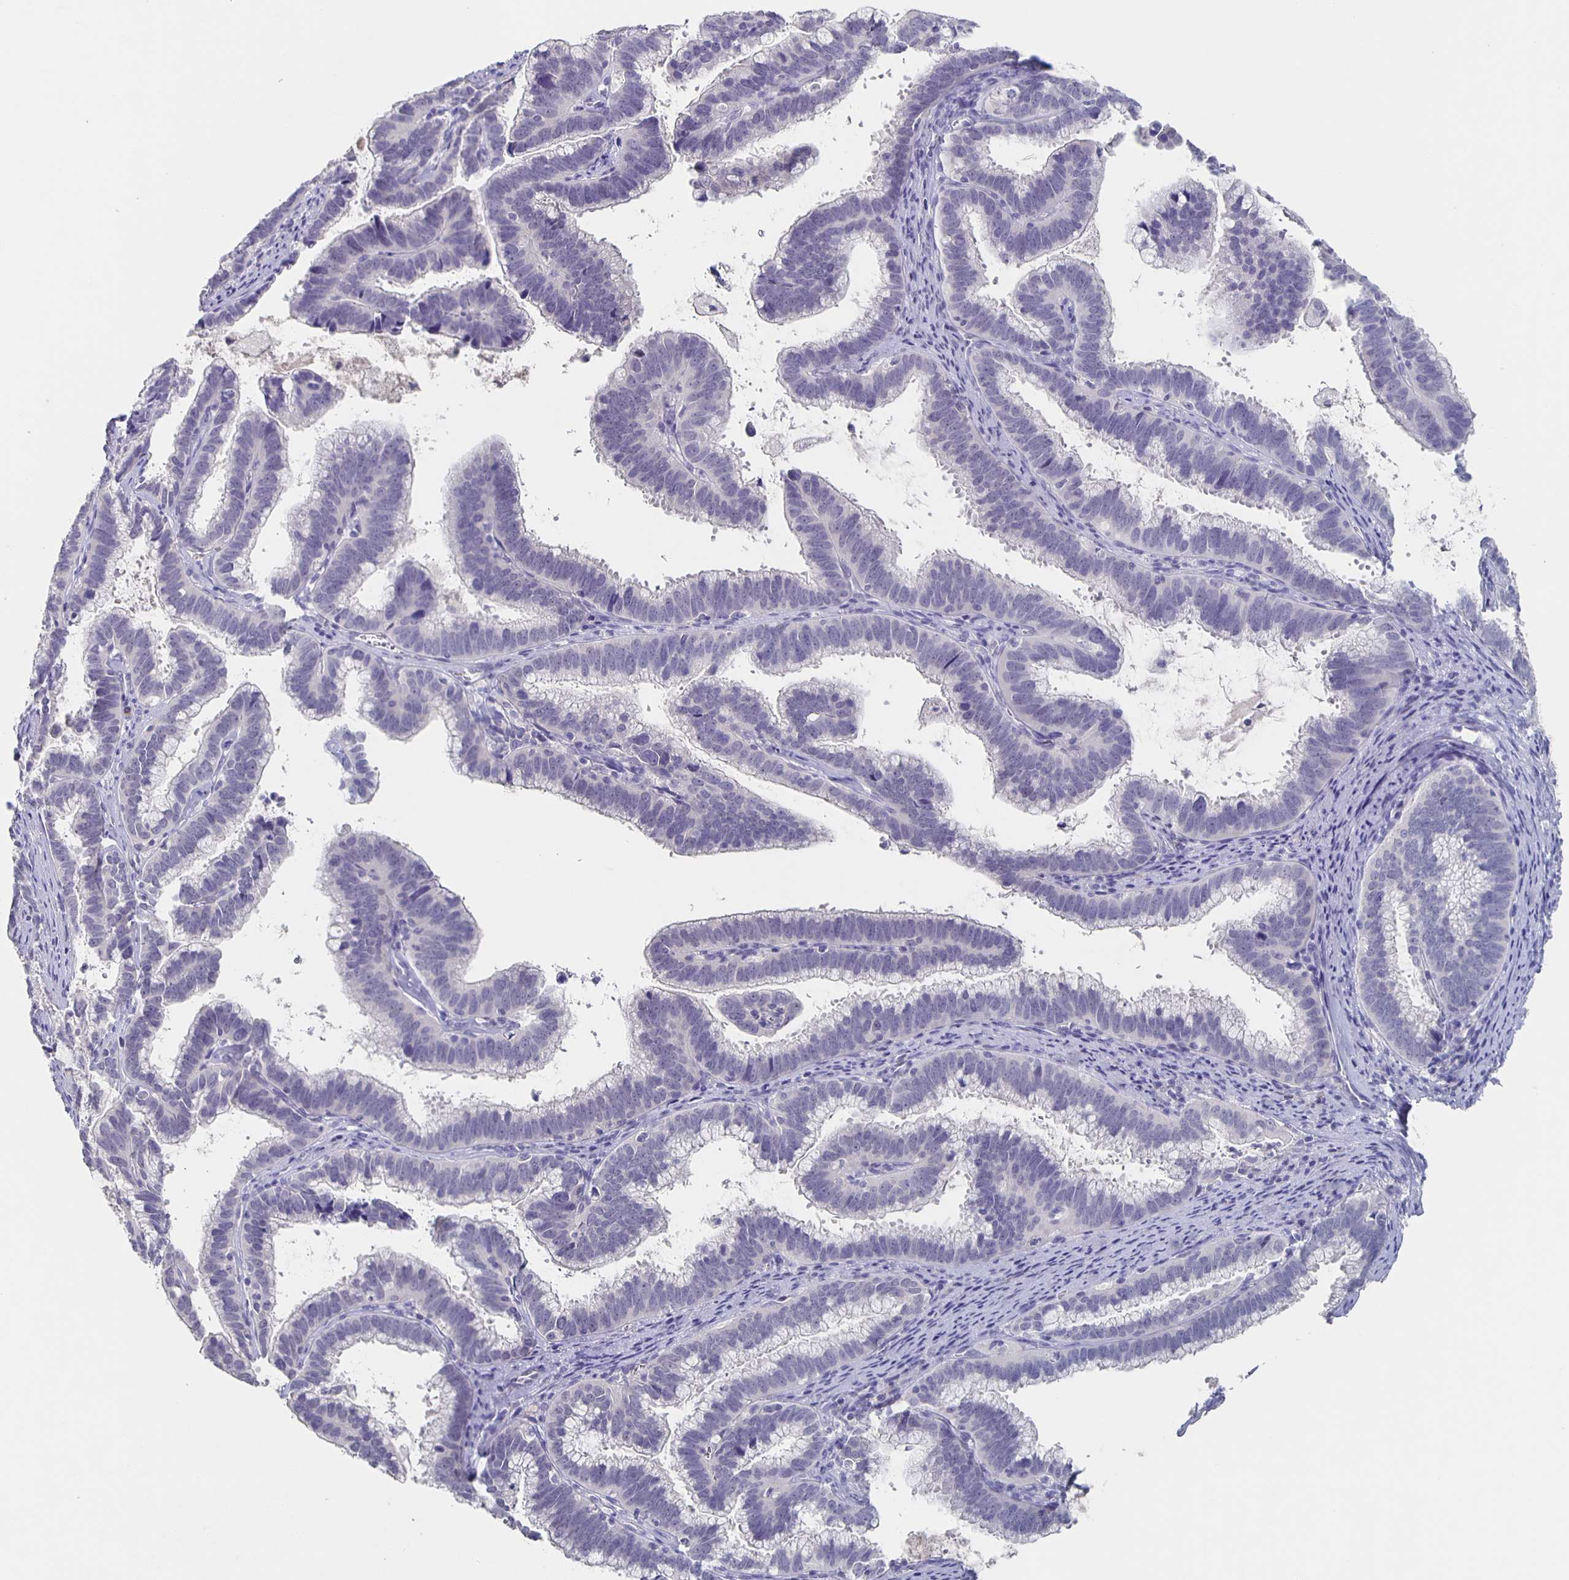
{"staining": {"intensity": "negative", "quantity": "none", "location": "none"}, "tissue": "cervical cancer", "cell_type": "Tumor cells", "image_type": "cancer", "snomed": [{"axis": "morphology", "description": "Adenocarcinoma, NOS"}, {"axis": "topography", "description": "Cervix"}], "caption": "This micrograph is of cervical adenocarcinoma stained with immunohistochemistry (IHC) to label a protein in brown with the nuclei are counter-stained blue. There is no positivity in tumor cells.", "gene": "CACNA2D2", "patient": {"sex": "female", "age": 61}}